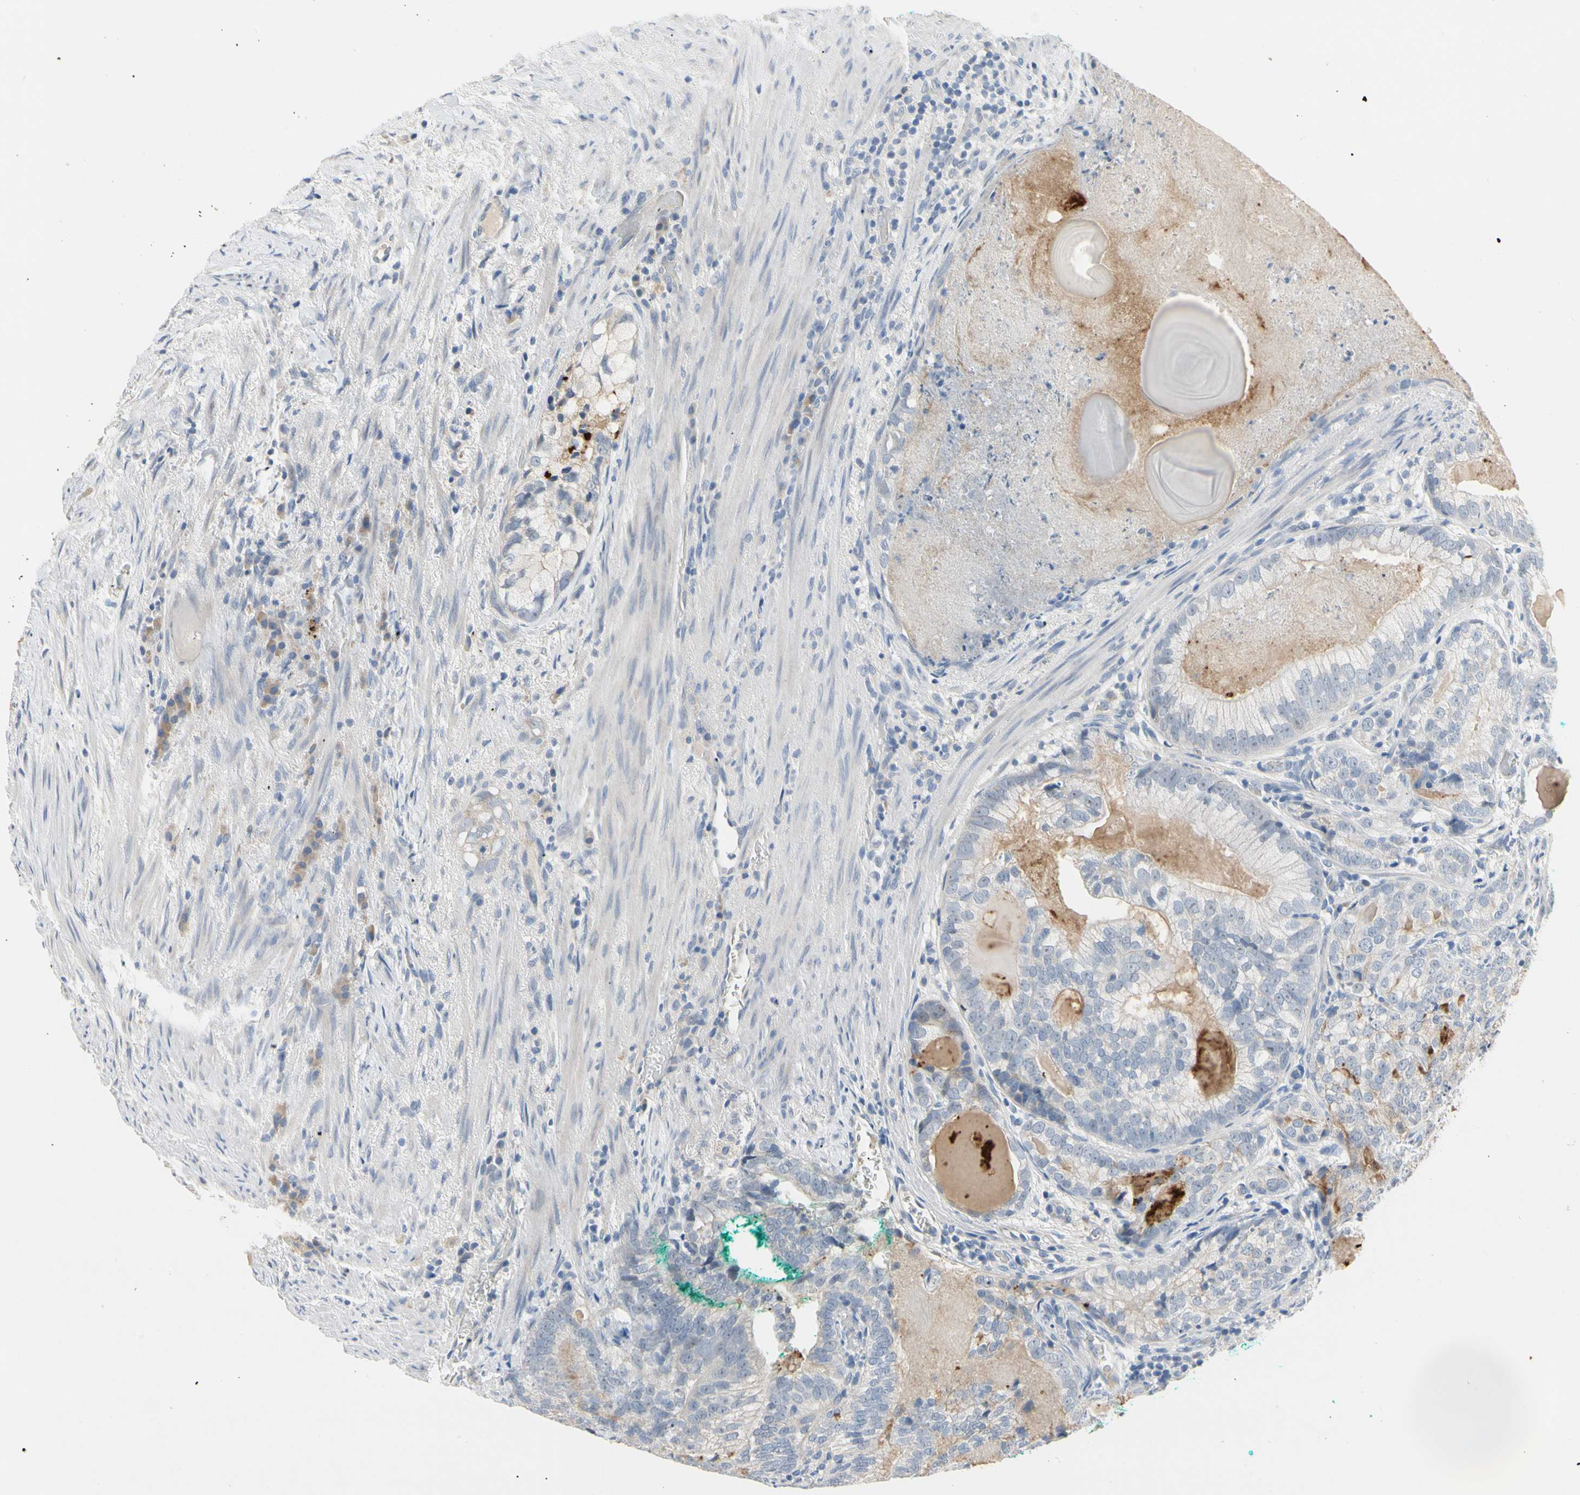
{"staining": {"intensity": "moderate", "quantity": "<25%", "location": "cytoplasmic/membranous"}, "tissue": "prostate cancer", "cell_type": "Tumor cells", "image_type": "cancer", "snomed": [{"axis": "morphology", "description": "Adenocarcinoma, High grade"}, {"axis": "topography", "description": "Prostate"}], "caption": "Immunohistochemistry (IHC) of prostate adenocarcinoma (high-grade) shows low levels of moderate cytoplasmic/membranous staining in about <25% of tumor cells. (DAB IHC, brown staining for protein, blue staining for nuclei).", "gene": "MARK1", "patient": {"sex": "male", "age": 66}}